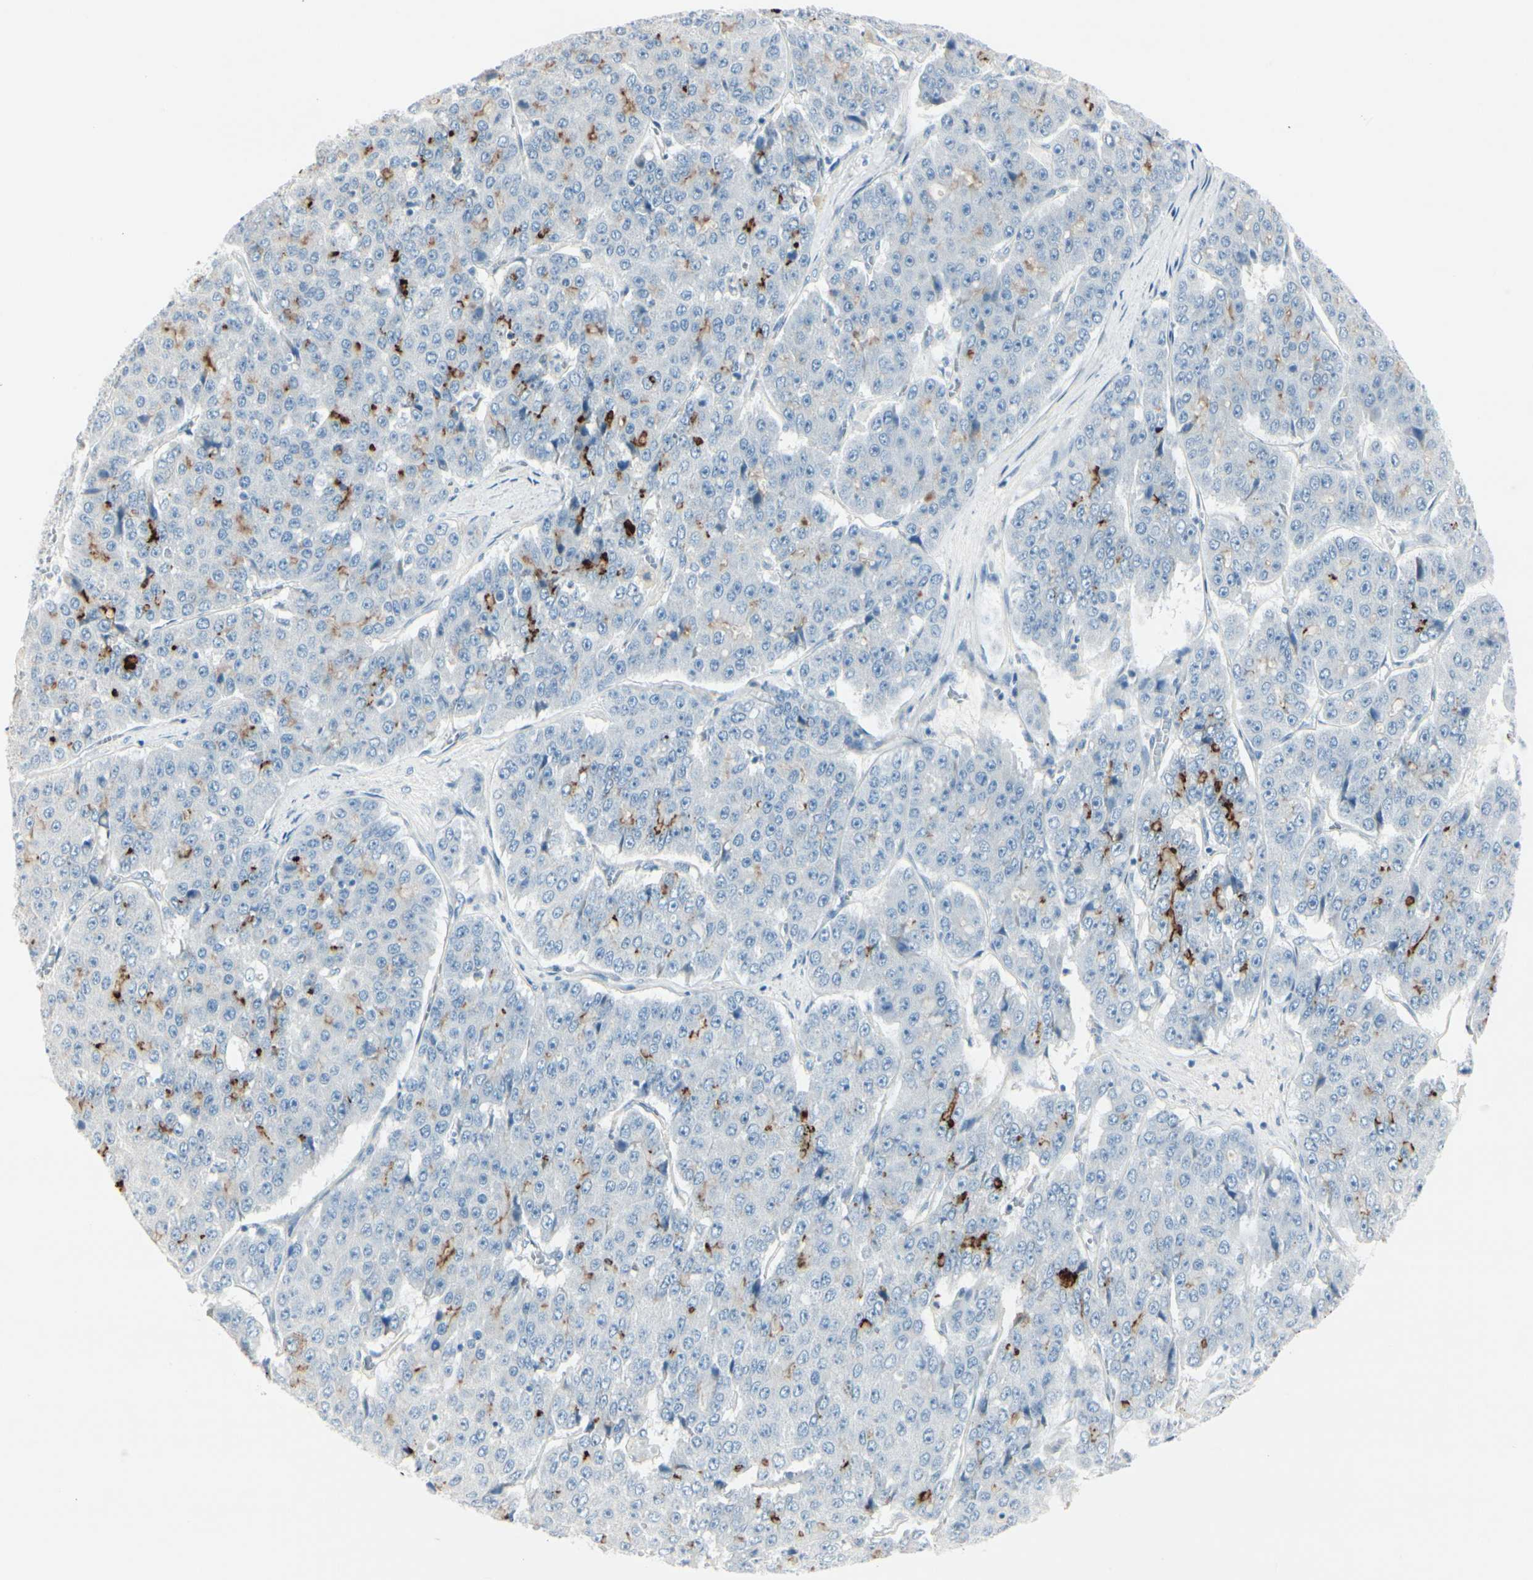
{"staining": {"intensity": "strong", "quantity": "<25%", "location": "cytoplasmic/membranous"}, "tissue": "pancreatic cancer", "cell_type": "Tumor cells", "image_type": "cancer", "snomed": [{"axis": "morphology", "description": "Adenocarcinoma, NOS"}, {"axis": "topography", "description": "Pancreas"}], "caption": "Brown immunohistochemical staining in pancreatic cancer (adenocarcinoma) demonstrates strong cytoplasmic/membranous positivity in about <25% of tumor cells.", "gene": "CDHR5", "patient": {"sex": "male", "age": 50}}